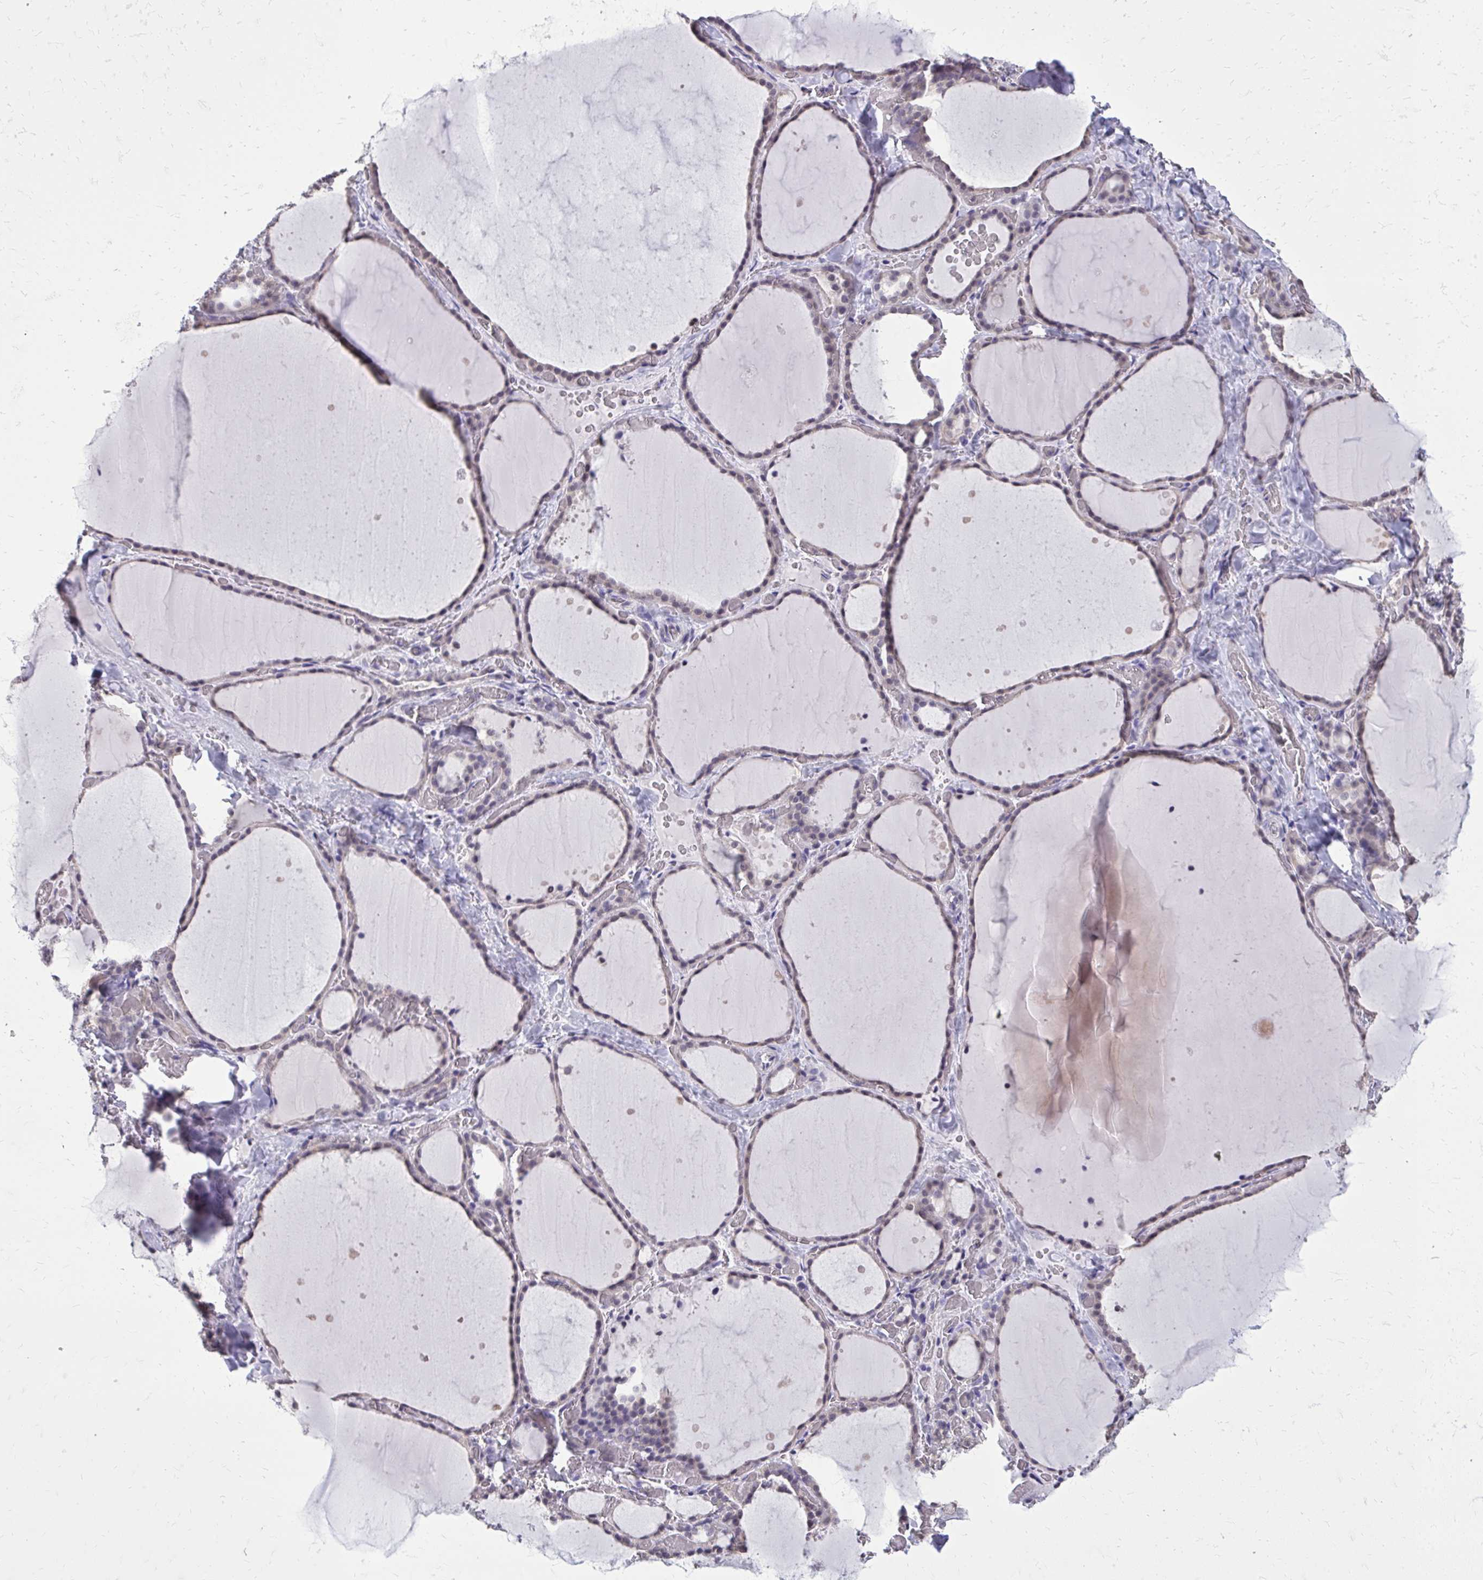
{"staining": {"intensity": "weak", "quantity": "<25%", "location": "cytoplasmic/membranous"}, "tissue": "thyroid gland", "cell_type": "Glandular cells", "image_type": "normal", "snomed": [{"axis": "morphology", "description": "Normal tissue, NOS"}, {"axis": "topography", "description": "Thyroid gland"}], "caption": "An immunohistochemistry photomicrograph of normal thyroid gland is shown. There is no staining in glandular cells of thyroid gland.", "gene": "AKAP5", "patient": {"sex": "female", "age": 36}}